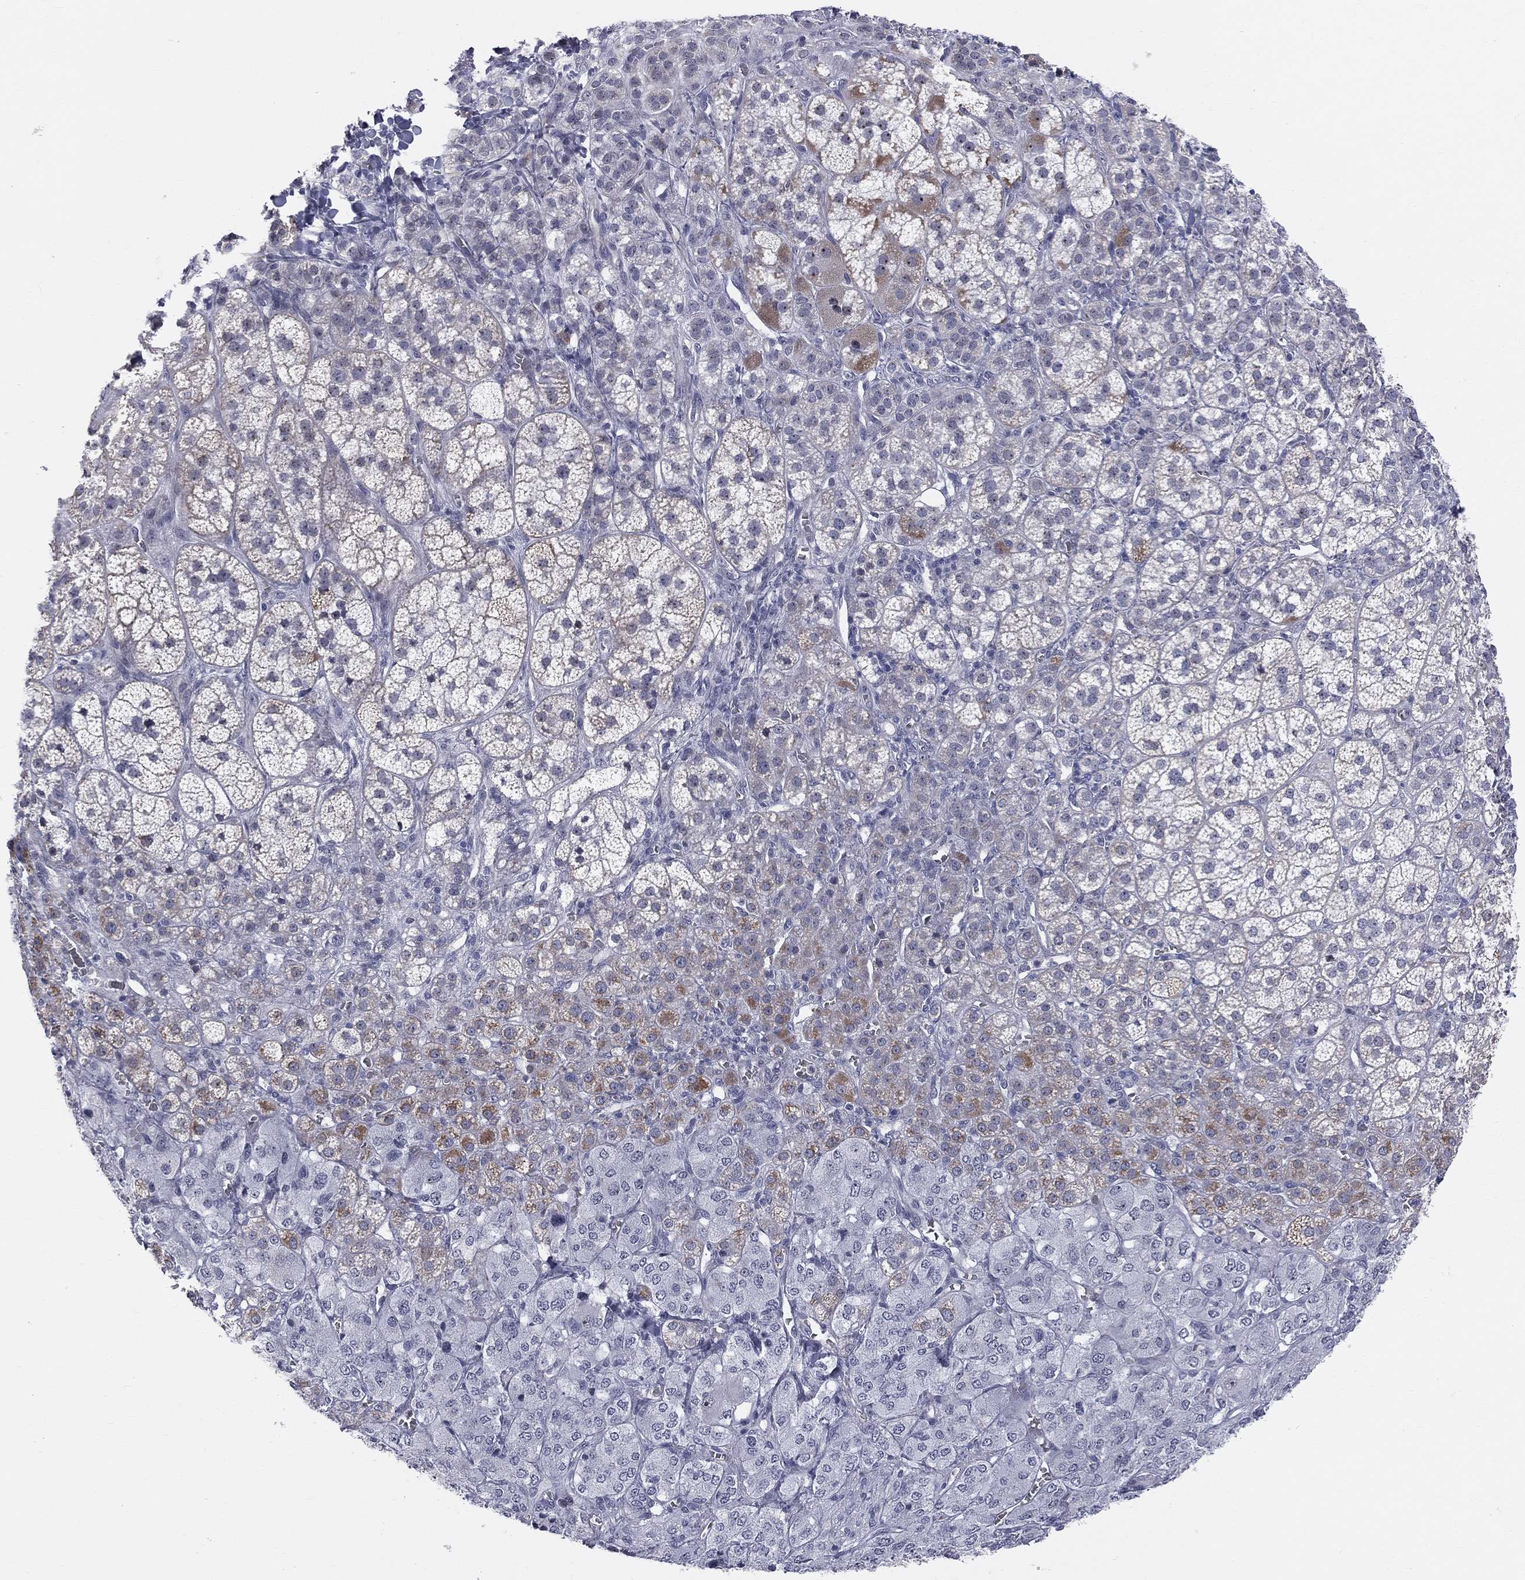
{"staining": {"intensity": "moderate", "quantity": "<25%", "location": "cytoplasmic/membranous"}, "tissue": "adrenal gland", "cell_type": "Glandular cells", "image_type": "normal", "snomed": [{"axis": "morphology", "description": "Normal tissue, NOS"}, {"axis": "topography", "description": "Adrenal gland"}], "caption": "Immunohistochemical staining of unremarkable human adrenal gland reveals low levels of moderate cytoplasmic/membranous positivity in about <25% of glandular cells.", "gene": "CD22", "patient": {"sex": "female", "age": 60}}